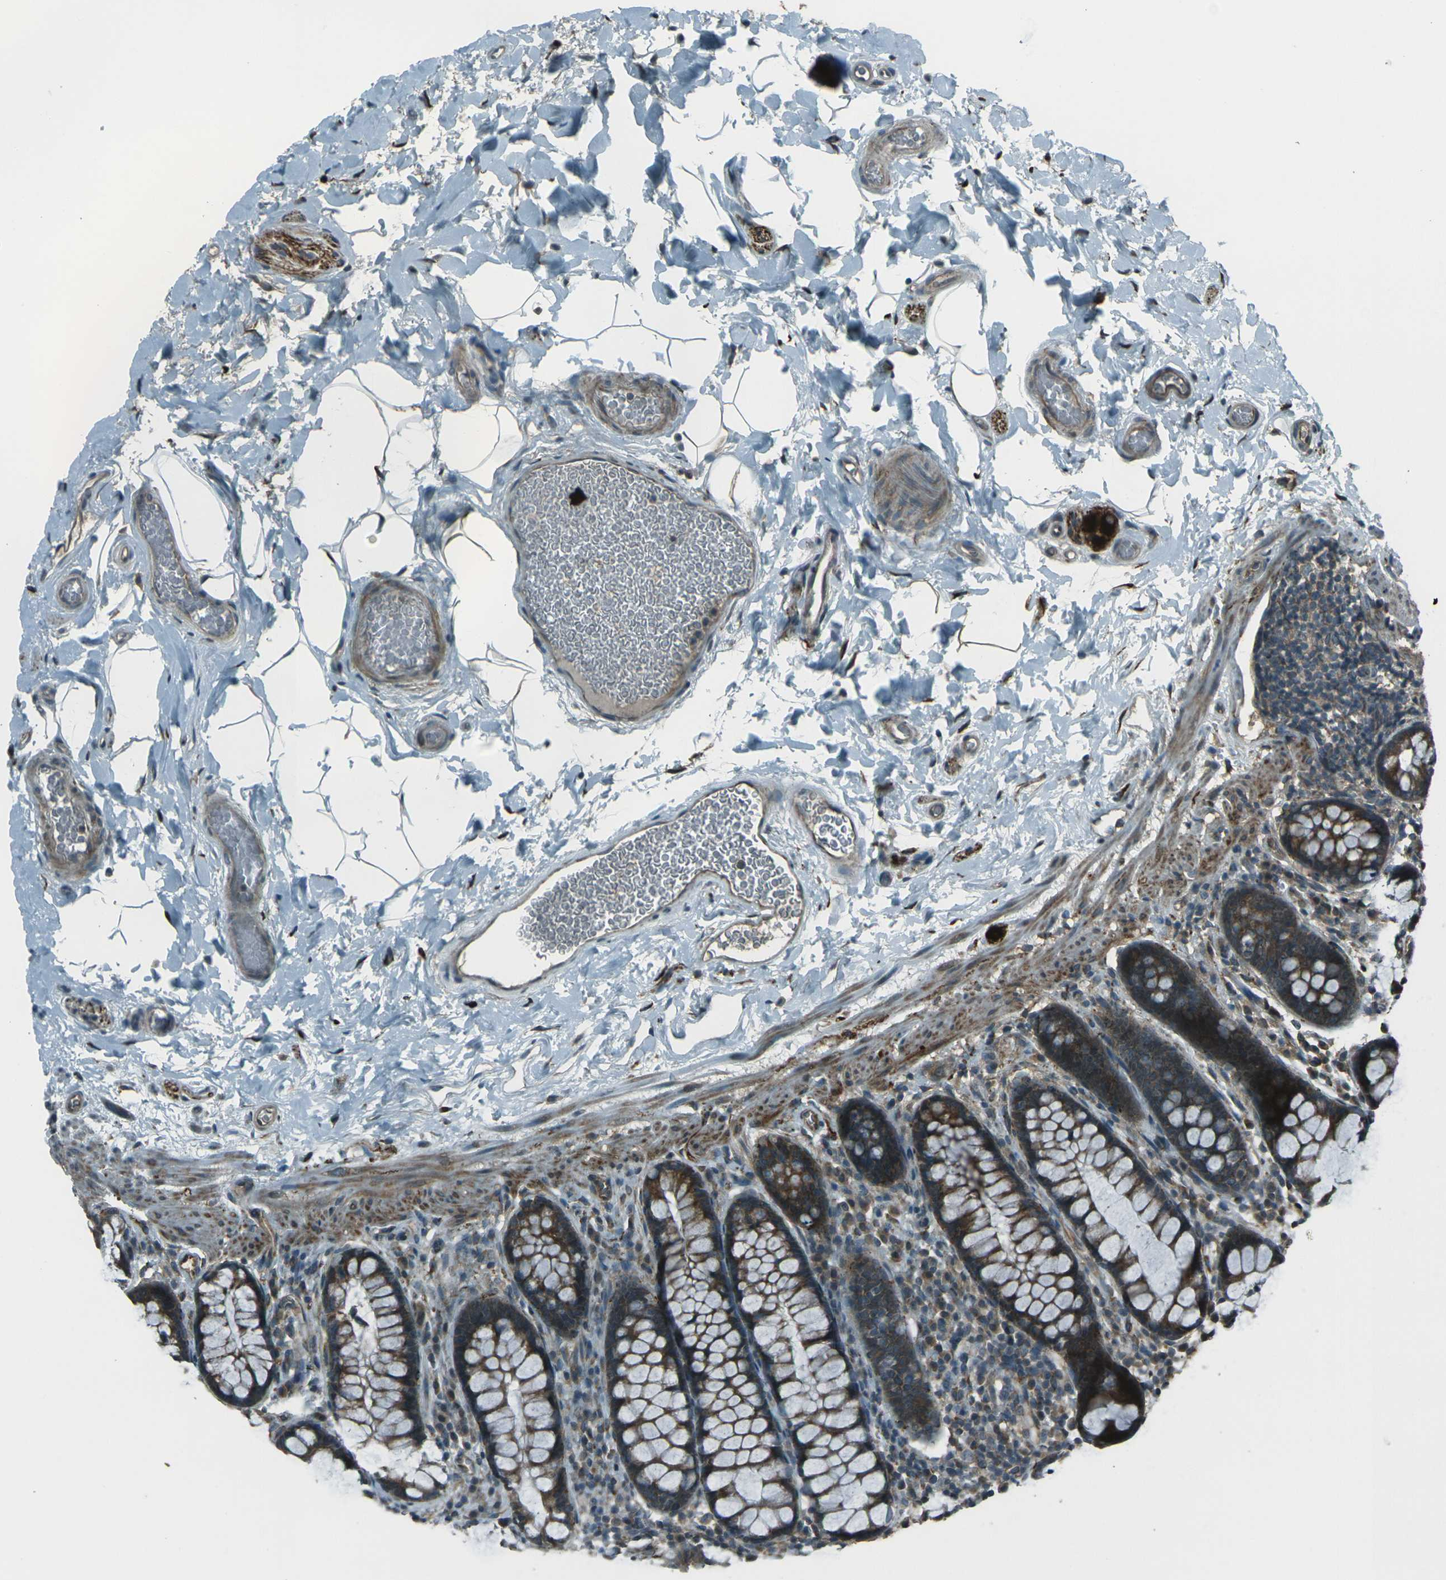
{"staining": {"intensity": "moderate", "quantity": ">75%", "location": "cytoplasmic/membranous"}, "tissue": "colon", "cell_type": "Endothelial cells", "image_type": "normal", "snomed": [{"axis": "morphology", "description": "Normal tissue, NOS"}, {"axis": "topography", "description": "Colon"}], "caption": "Brown immunohistochemical staining in normal human colon shows moderate cytoplasmic/membranous staining in about >75% of endothelial cells.", "gene": "LSMEM1", "patient": {"sex": "female", "age": 80}}